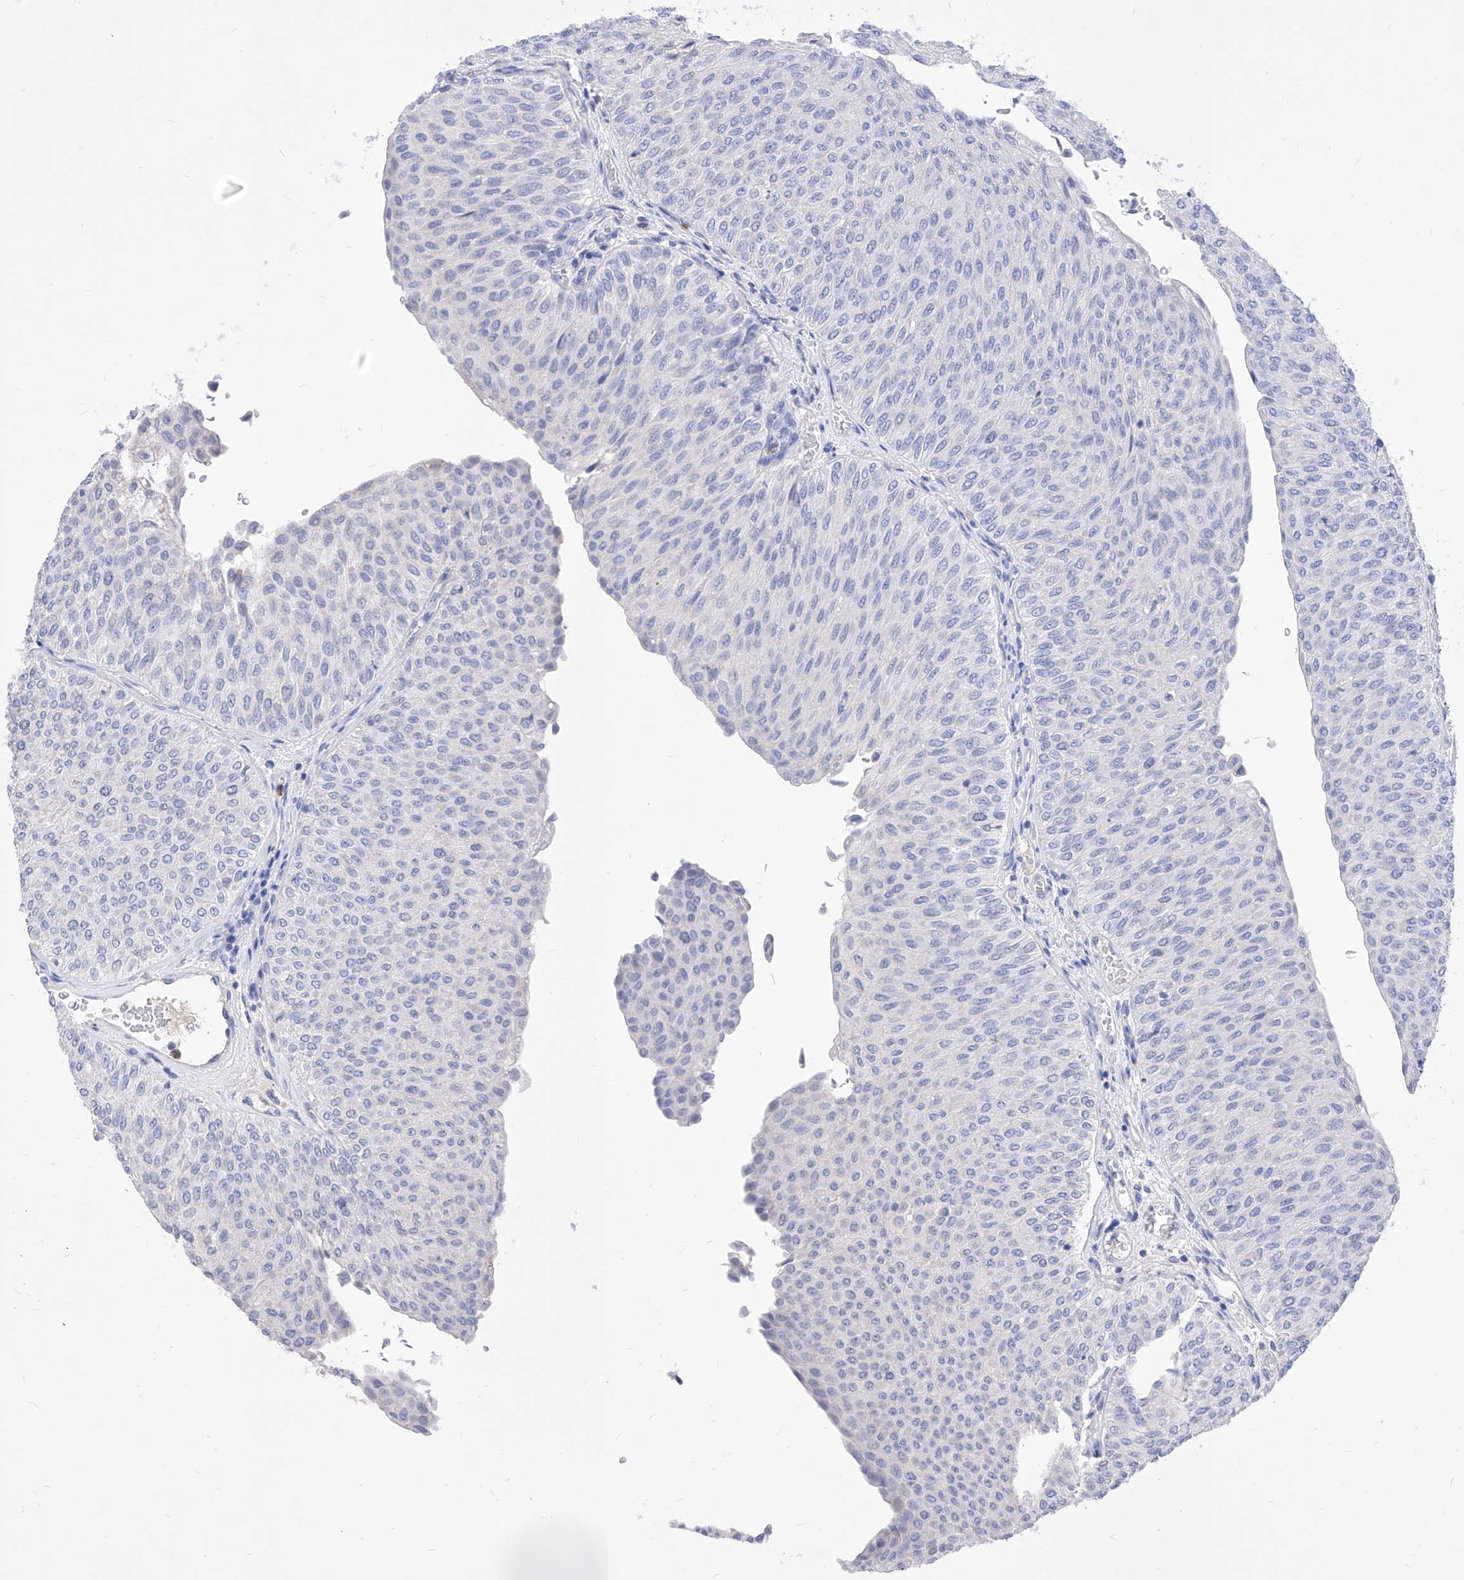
{"staining": {"intensity": "negative", "quantity": "none", "location": "none"}, "tissue": "urothelial cancer", "cell_type": "Tumor cells", "image_type": "cancer", "snomed": [{"axis": "morphology", "description": "Urothelial carcinoma, Low grade"}, {"axis": "topography", "description": "Urinary bladder"}], "caption": "IHC histopathology image of human low-grade urothelial carcinoma stained for a protein (brown), which displays no positivity in tumor cells.", "gene": "VAX1", "patient": {"sex": "male", "age": 78}}